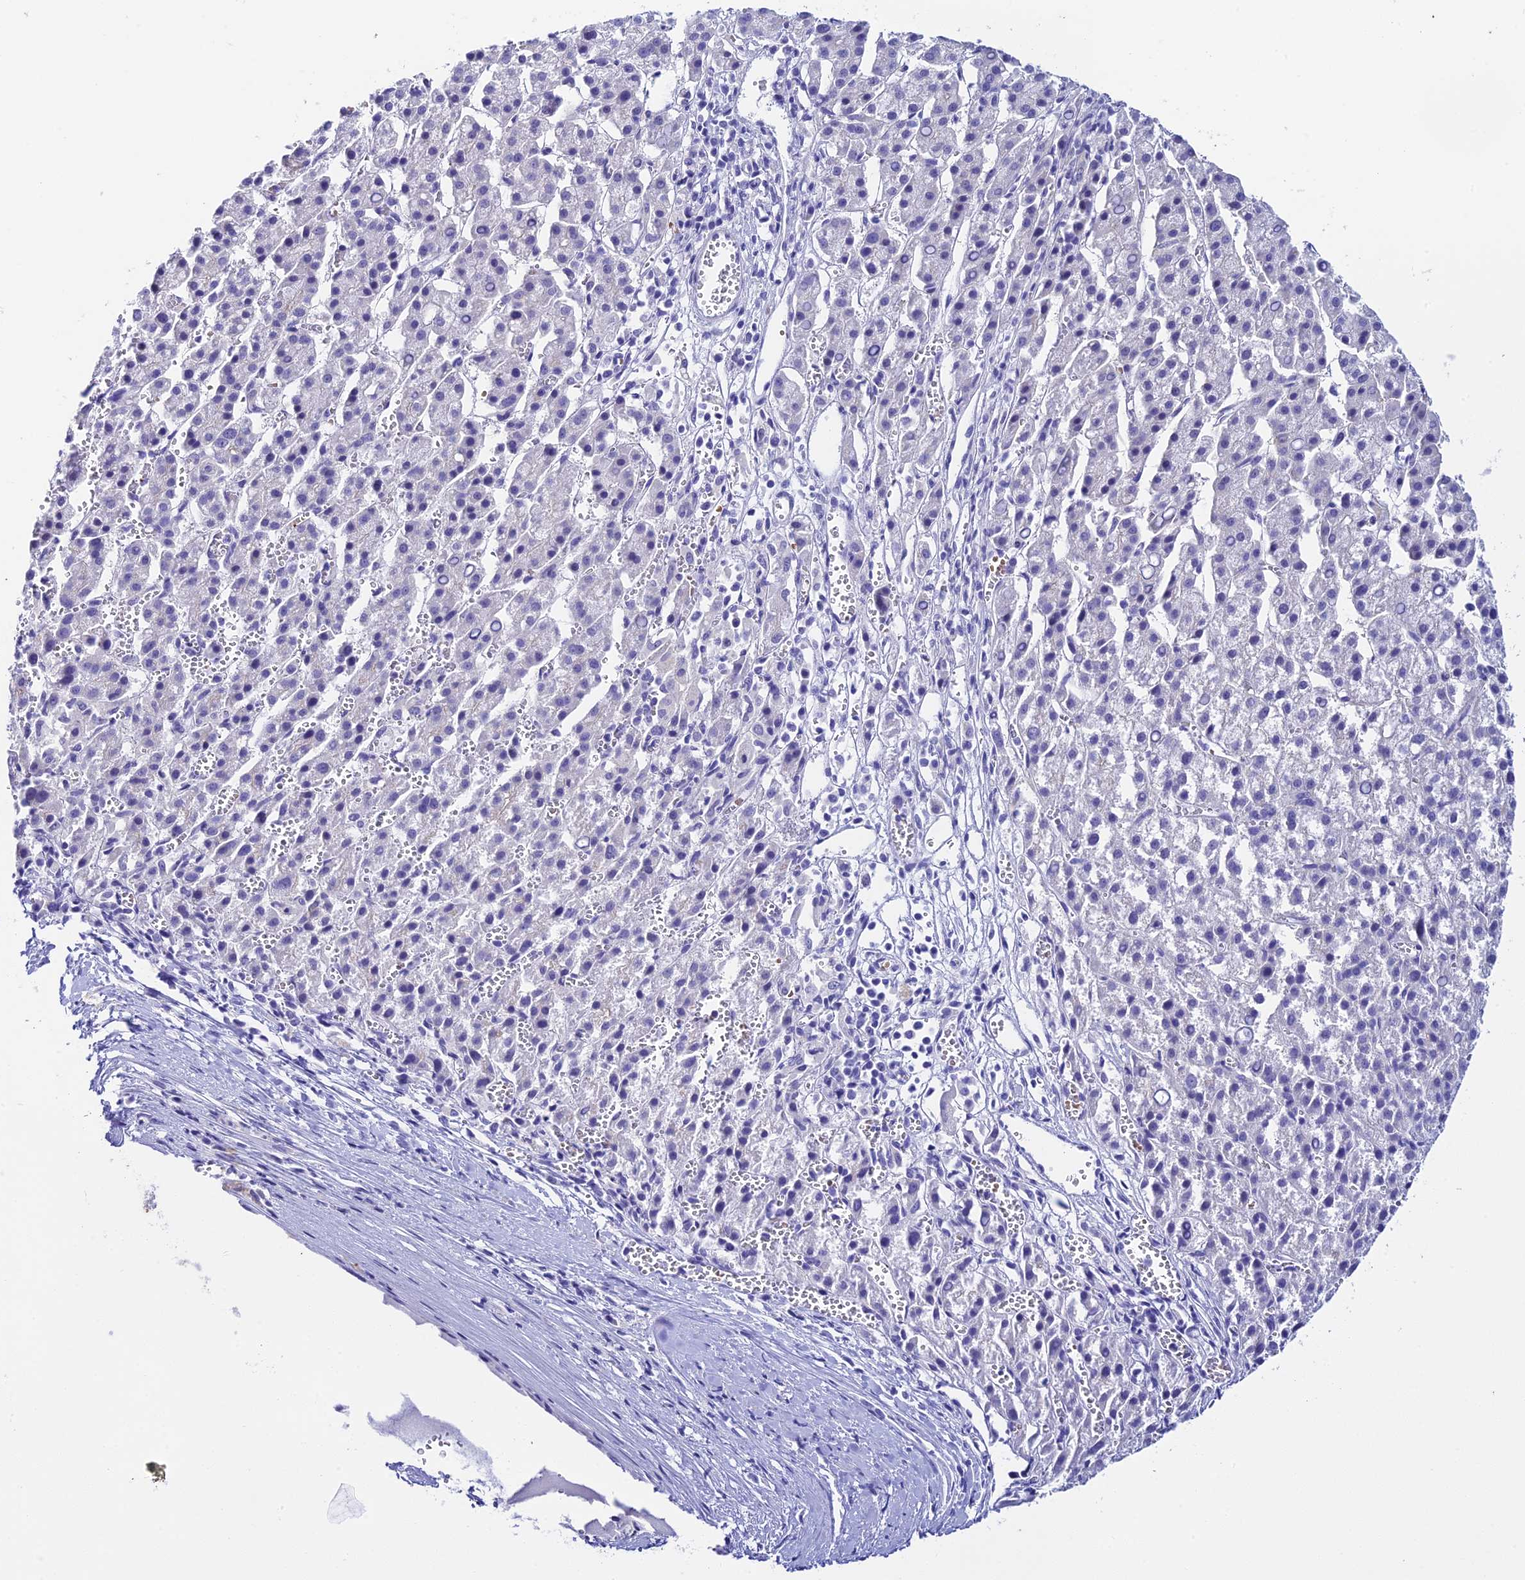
{"staining": {"intensity": "negative", "quantity": "none", "location": "none"}, "tissue": "liver cancer", "cell_type": "Tumor cells", "image_type": "cancer", "snomed": [{"axis": "morphology", "description": "Carcinoma, Hepatocellular, NOS"}, {"axis": "topography", "description": "Liver"}], "caption": "Micrograph shows no significant protein staining in tumor cells of liver cancer. (IHC, brightfield microscopy, high magnification).", "gene": "RASGEF1B", "patient": {"sex": "female", "age": 58}}